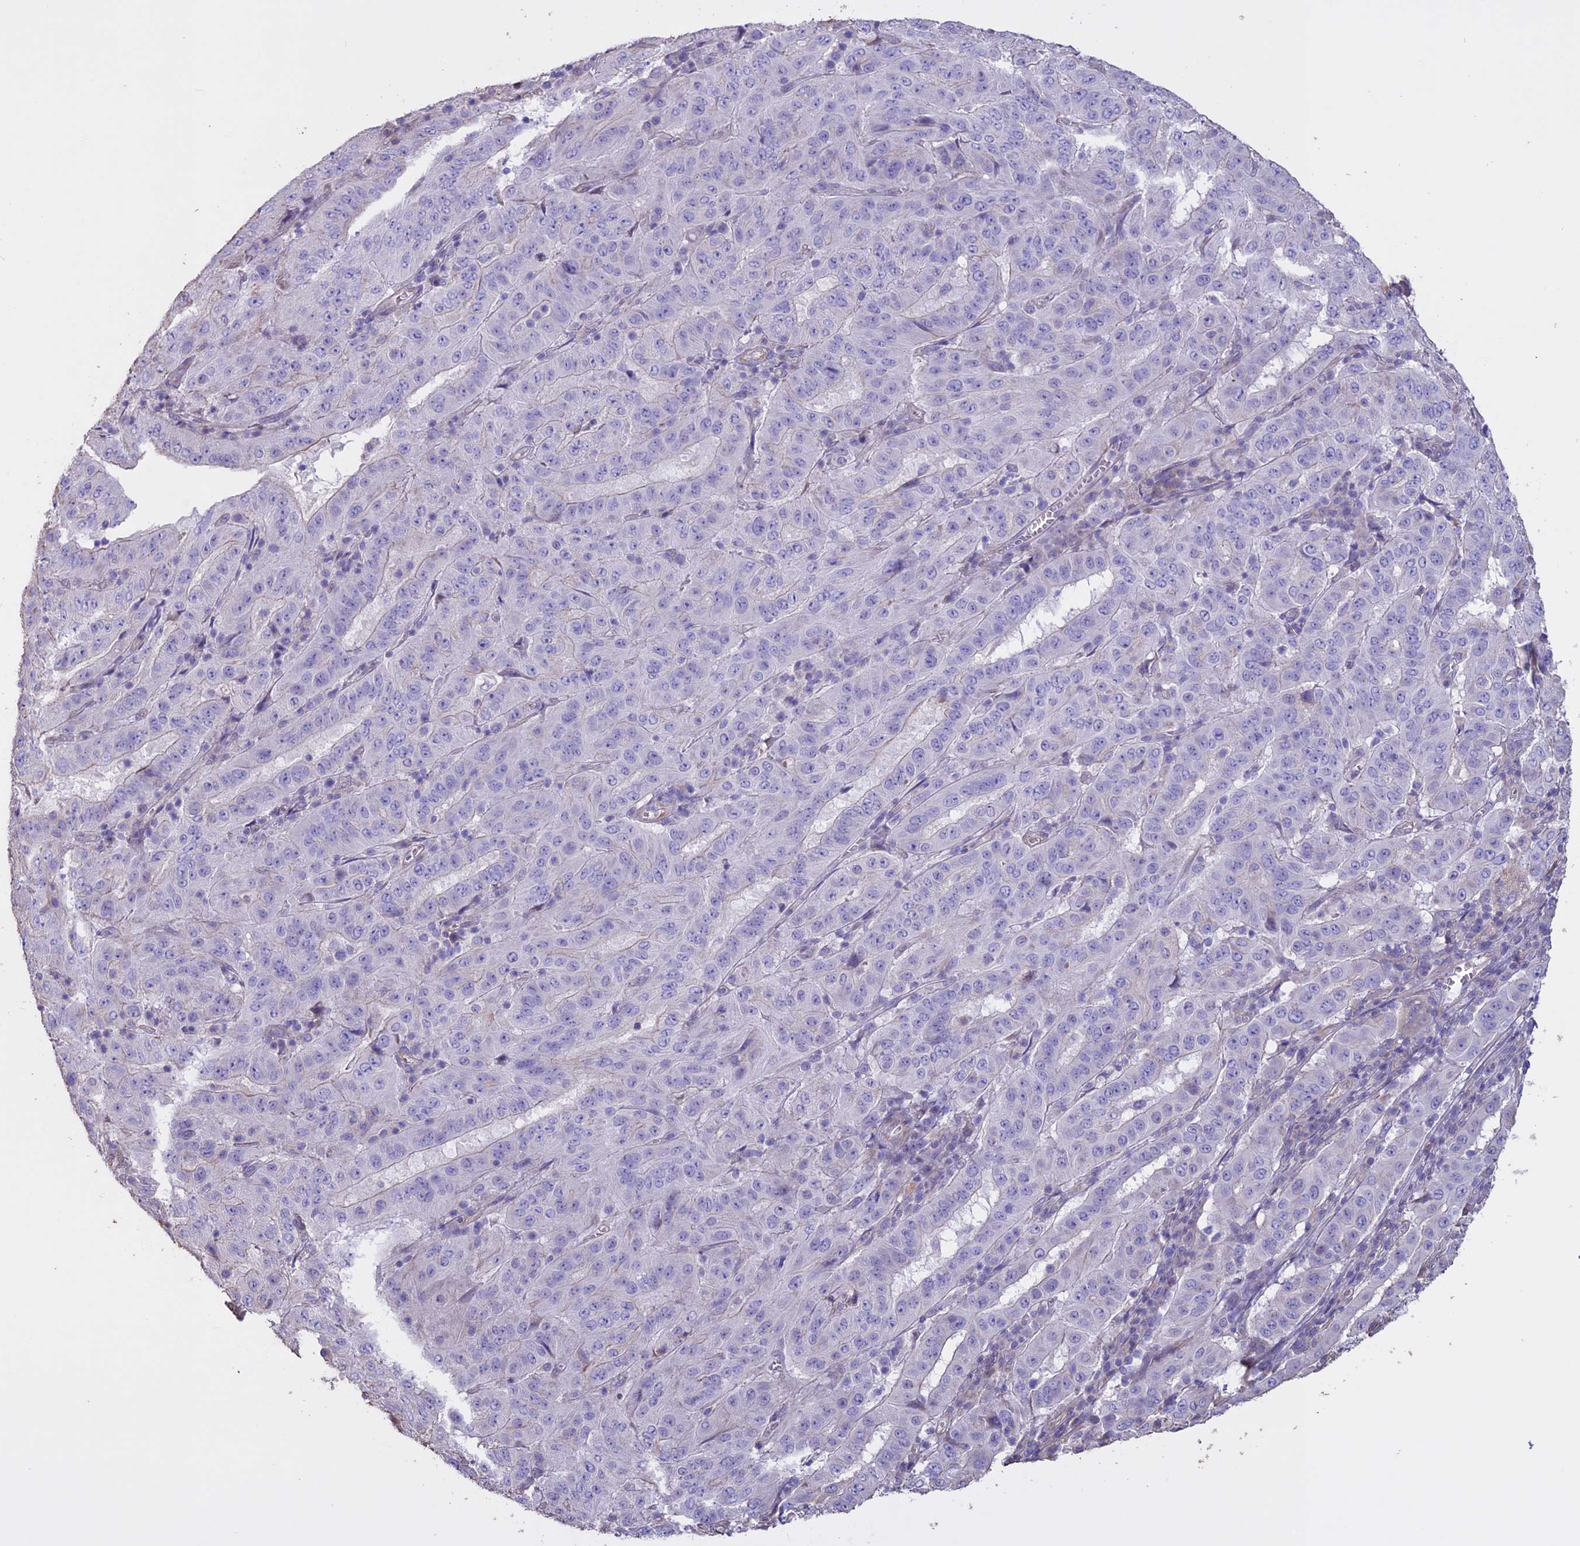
{"staining": {"intensity": "negative", "quantity": "none", "location": "none"}, "tissue": "pancreatic cancer", "cell_type": "Tumor cells", "image_type": "cancer", "snomed": [{"axis": "morphology", "description": "Adenocarcinoma, NOS"}, {"axis": "topography", "description": "Pancreas"}], "caption": "Immunohistochemical staining of human pancreatic cancer (adenocarcinoma) demonstrates no significant expression in tumor cells.", "gene": "CCDC148", "patient": {"sex": "male", "age": 63}}